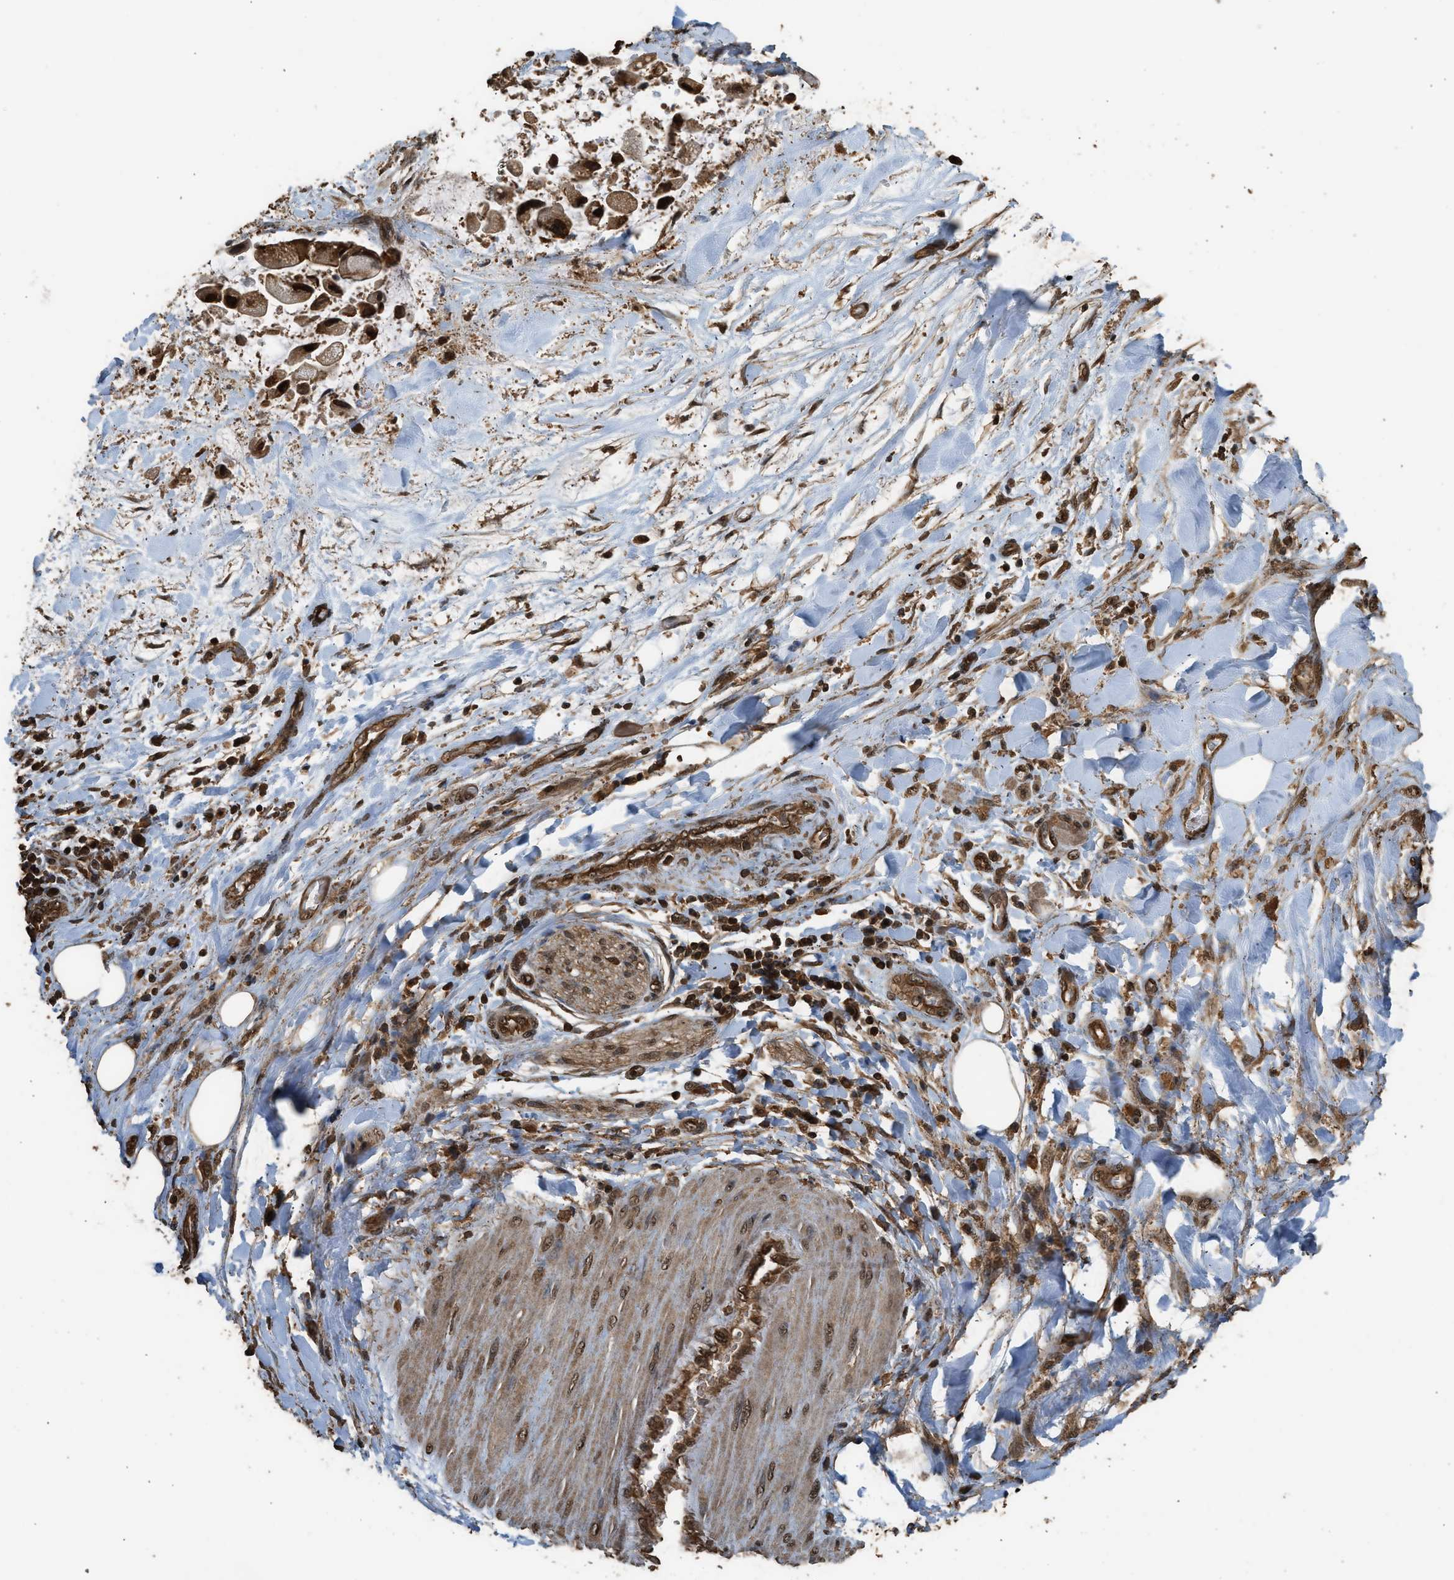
{"staining": {"intensity": "strong", "quantity": ">75%", "location": "cytoplasmic/membranous,nuclear"}, "tissue": "adipose tissue", "cell_type": "Adipocytes", "image_type": "normal", "snomed": [{"axis": "morphology", "description": "Normal tissue, NOS"}, {"axis": "morphology", "description": "Cholangiocarcinoma"}, {"axis": "topography", "description": "Liver"}, {"axis": "topography", "description": "Peripheral nerve tissue"}], "caption": "Adipose tissue was stained to show a protein in brown. There is high levels of strong cytoplasmic/membranous,nuclear positivity in about >75% of adipocytes. The protein is stained brown, and the nuclei are stained in blue (DAB (3,3'-diaminobenzidine) IHC with brightfield microscopy, high magnification).", "gene": "MYBL2", "patient": {"sex": "male", "age": 50}}